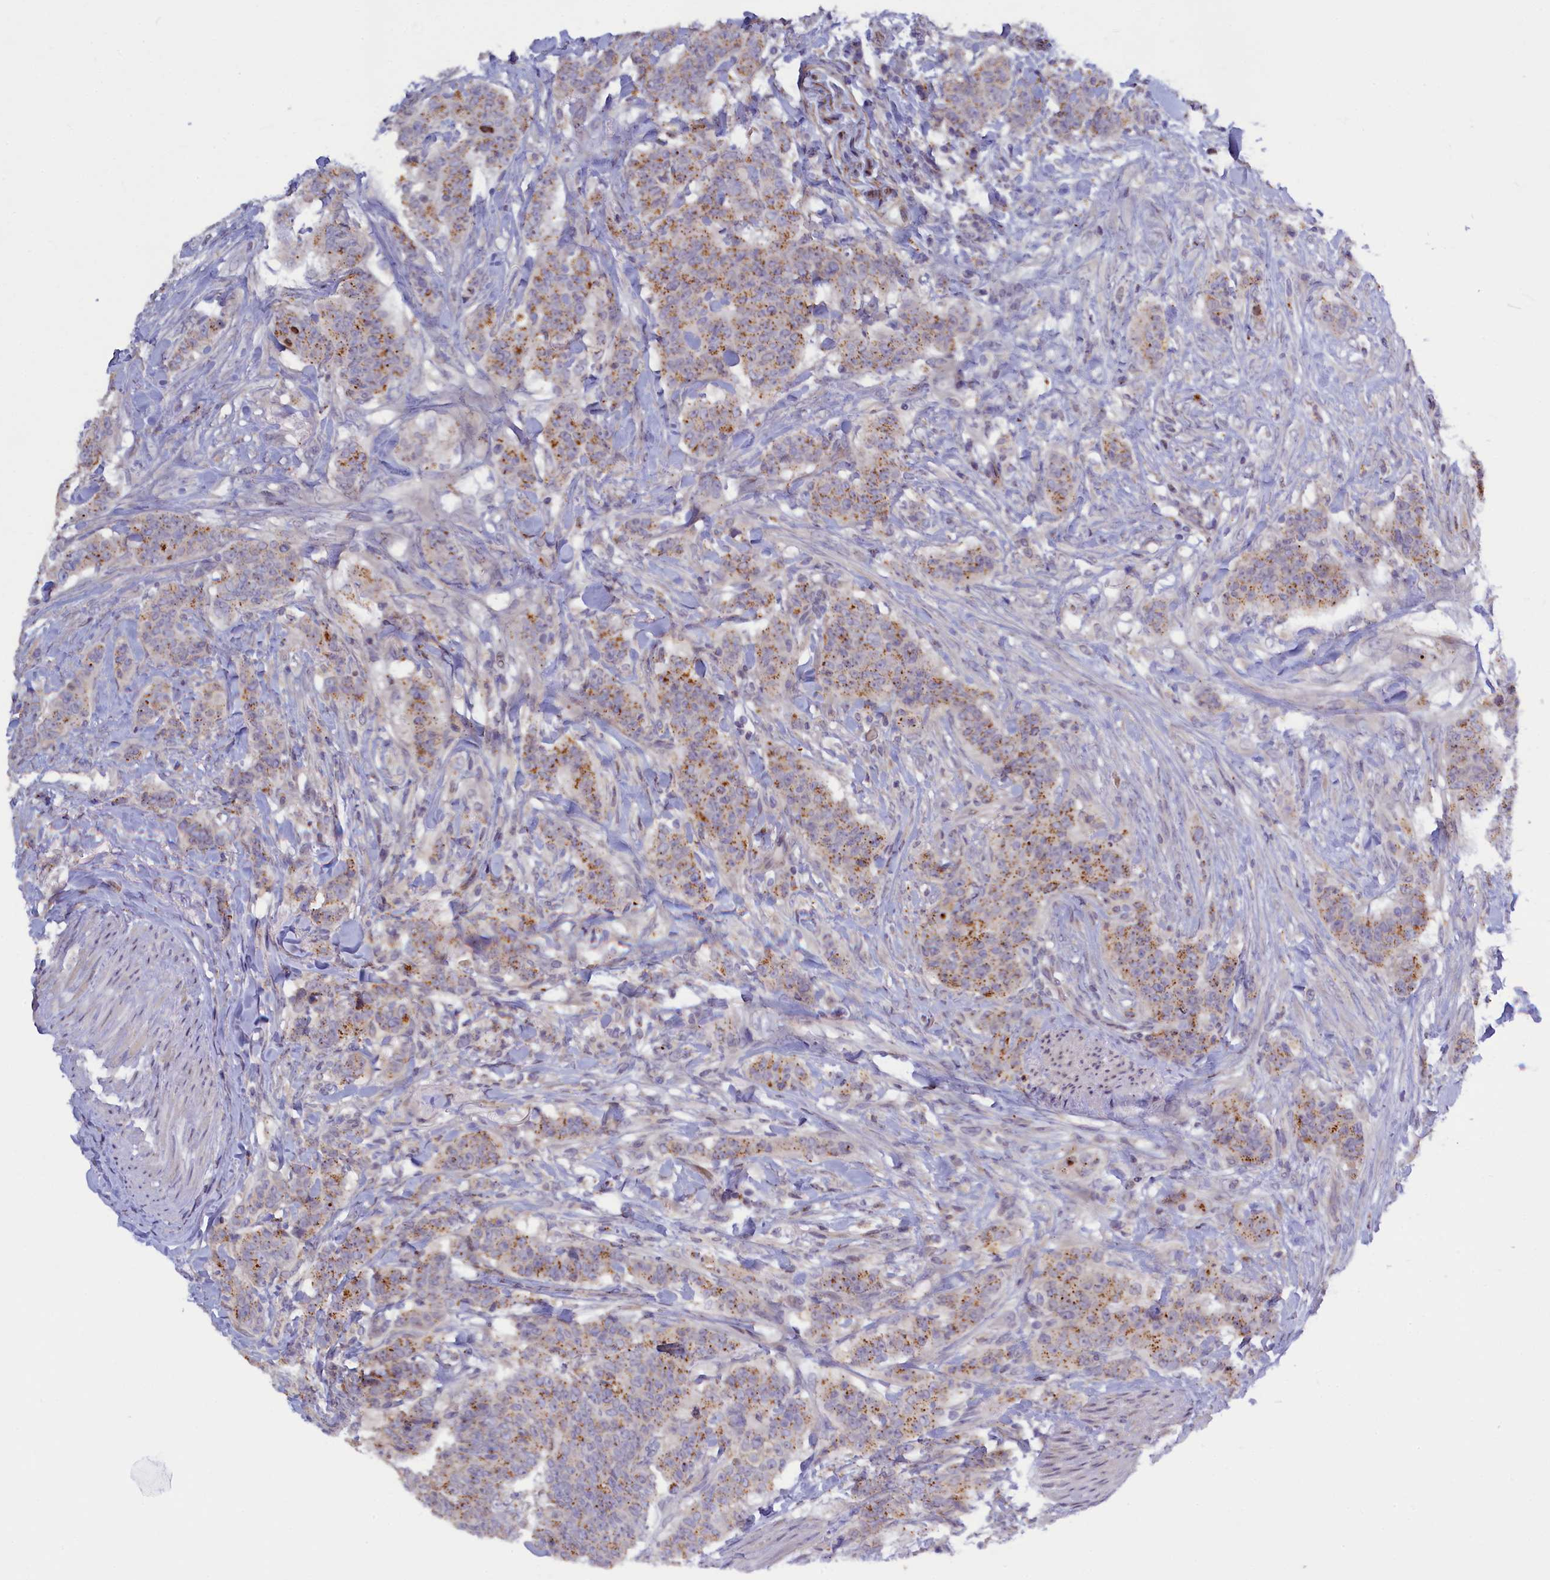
{"staining": {"intensity": "weak", "quantity": "<25%", "location": "cytoplasmic/membranous"}, "tissue": "breast cancer", "cell_type": "Tumor cells", "image_type": "cancer", "snomed": [{"axis": "morphology", "description": "Duct carcinoma"}, {"axis": "topography", "description": "Breast"}], "caption": "Immunohistochemistry of breast cancer (intraductal carcinoma) displays no expression in tumor cells. The staining is performed using DAB (3,3'-diaminobenzidine) brown chromogen with nuclei counter-stained in using hematoxylin.", "gene": "HYKK", "patient": {"sex": "female", "age": 40}}